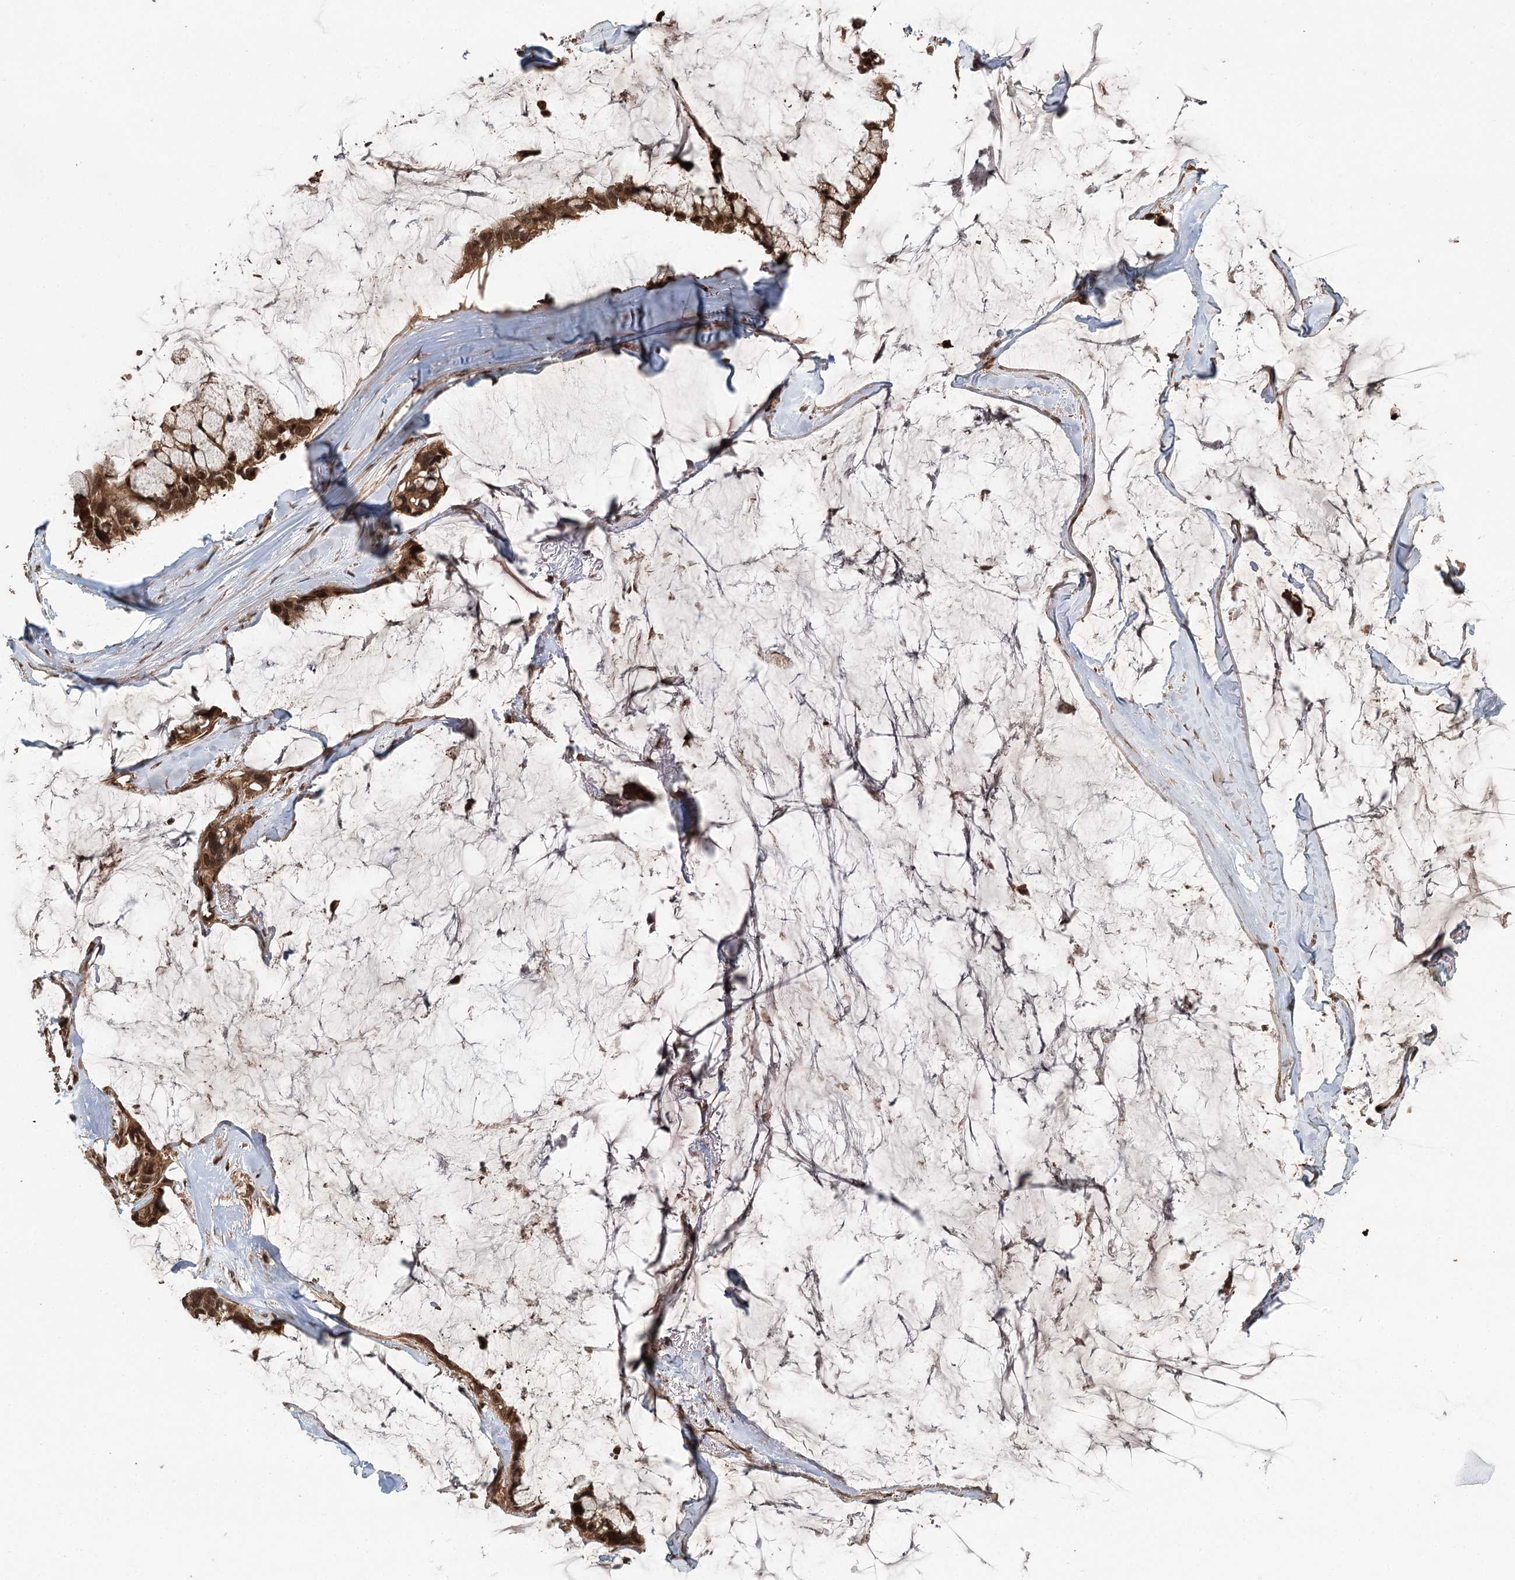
{"staining": {"intensity": "moderate", "quantity": ">75%", "location": "cytoplasmic/membranous,nuclear"}, "tissue": "ovarian cancer", "cell_type": "Tumor cells", "image_type": "cancer", "snomed": [{"axis": "morphology", "description": "Cystadenocarcinoma, mucinous, NOS"}, {"axis": "topography", "description": "Ovary"}], "caption": "DAB (3,3'-diaminobenzidine) immunohistochemical staining of human ovarian cancer (mucinous cystadenocarcinoma) demonstrates moderate cytoplasmic/membranous and nuclear protein expression in about >75% of tumor cells. (IHC, brightfield microscopy, high magnification).", "gene": "N6AMT1", "patient": {"sex": "female", "age": 39}}